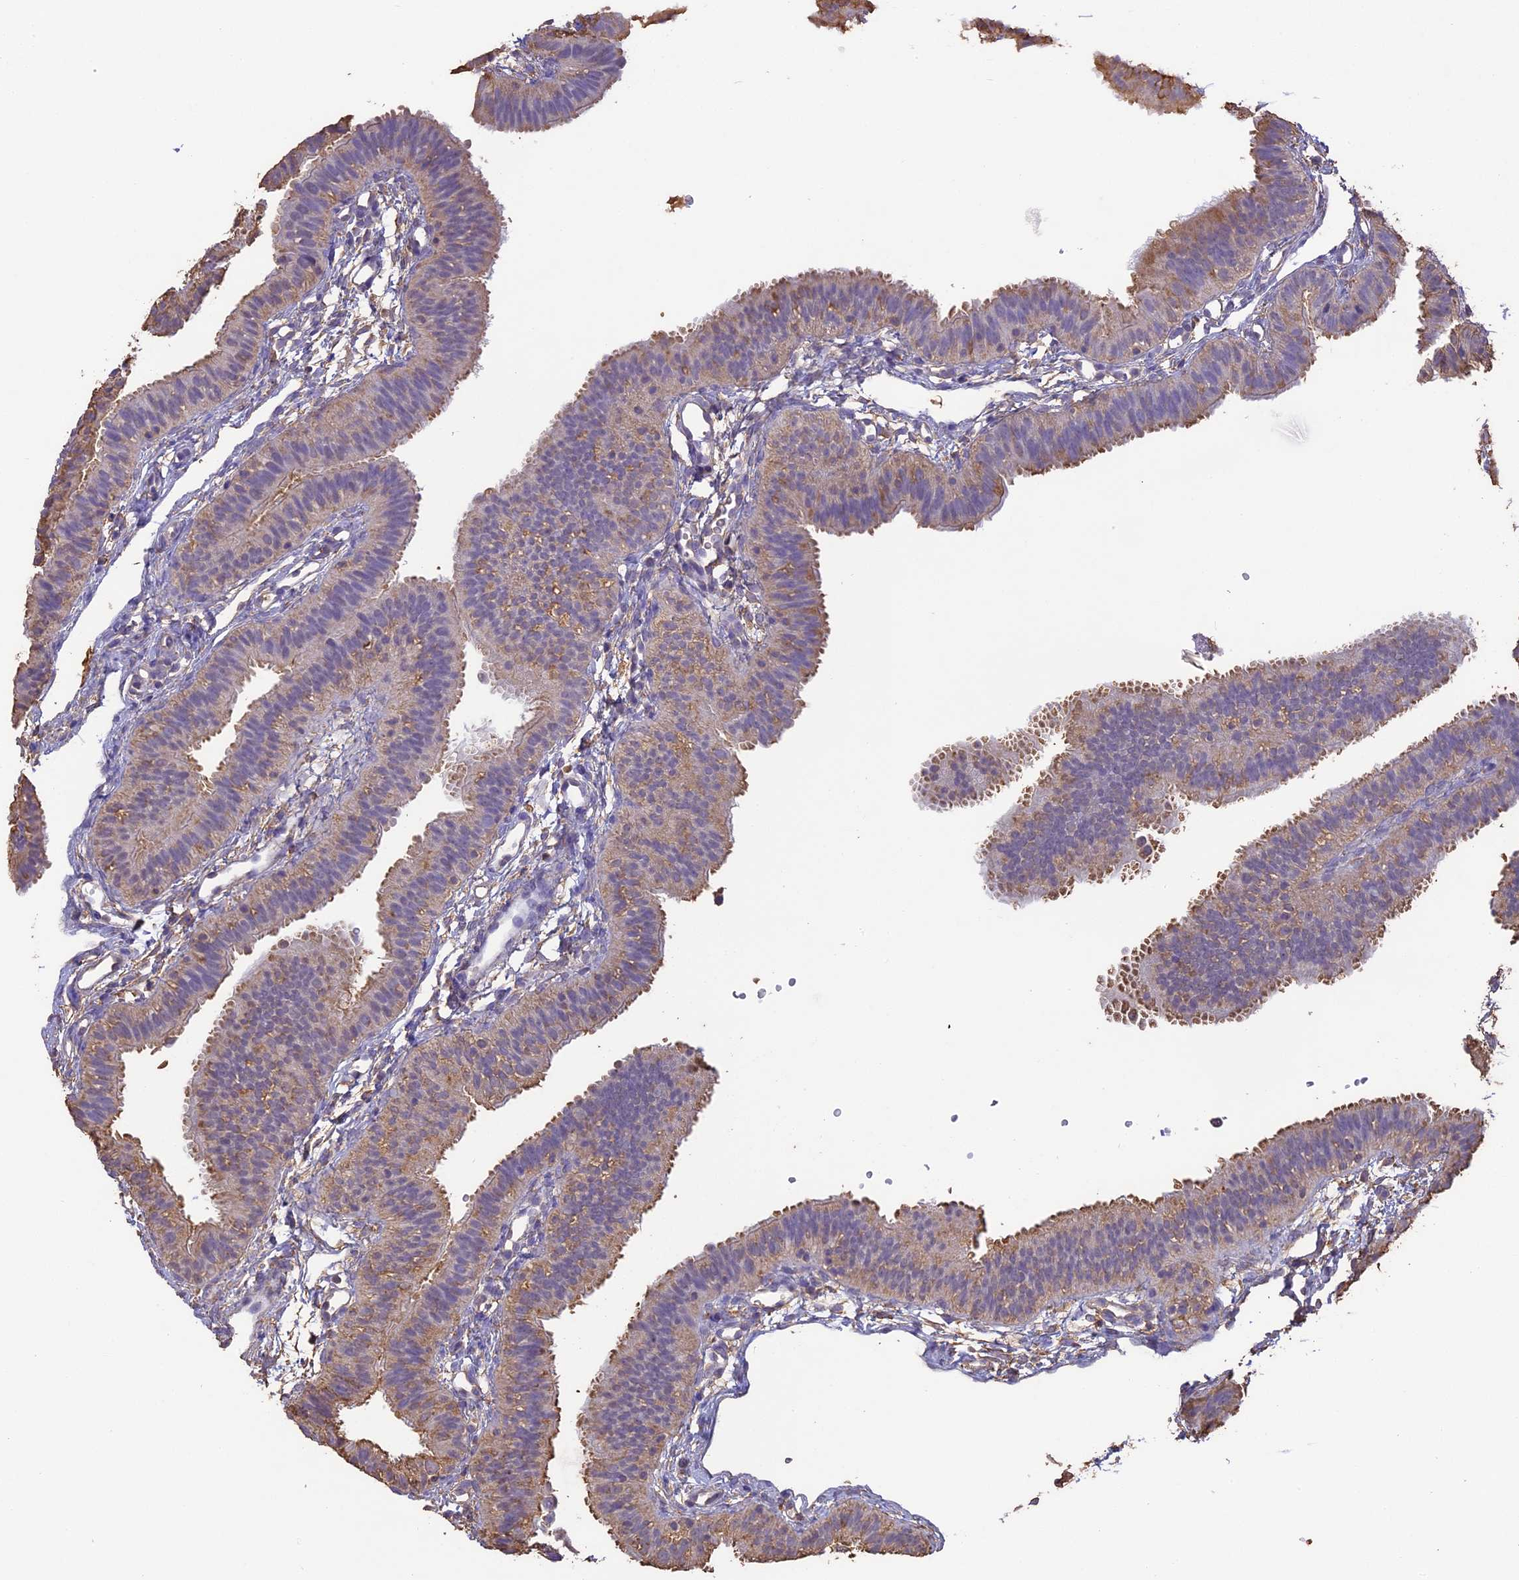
{"staining": {"intensity": "moderate", "quantity": "25%-75%", "location": "cytoplasmic/membranous"}, "tissue": "fallopian tube", "cell_type": "Glandular cells", "image_type": "normal", "snomed": [{"axis": "morphology", "description": "Normal tissue, NOS"}, {"axis": "topography", "description": "Fallopian tube"}], "caption": "A medium amount of moderate cytoplasmic/membranous positivity is present in about 25%-75% of glandular cells in benign fallopian tube.", "gene": "ARHGAP19", "patient": {"sex": "female", "age": 35}}